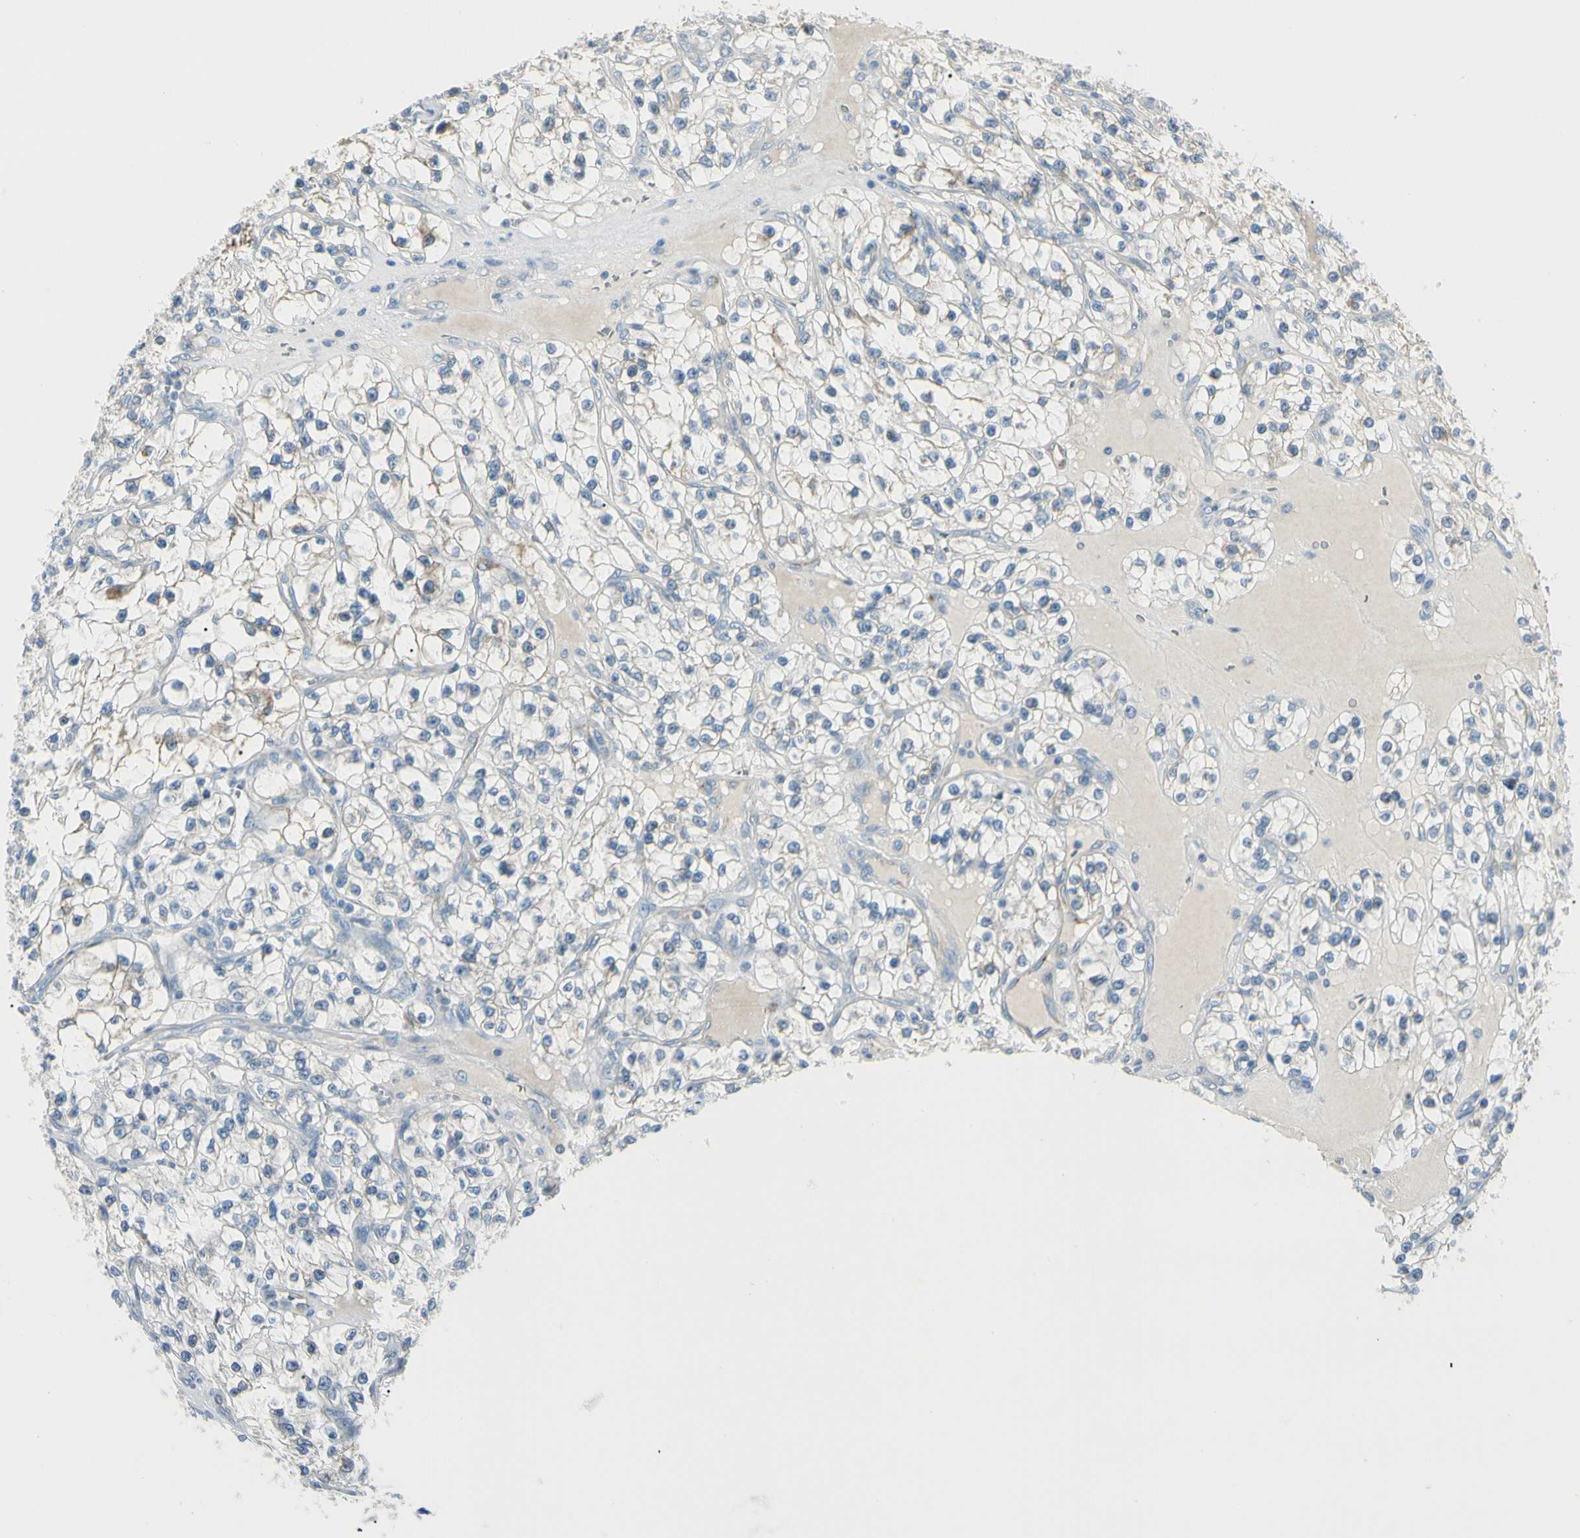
{"staining": {"intensity": "moderate", "quantity": "<25%", "location": "cytoplasmic/membranous"}, "tissue": "renal cancer", "cell_type": "Tumor cells", "image_type": "cancer", "snomed": [{"axis": "morphology", "description": "Adenocarcinoma, NOS"}, {"axis": "topography", "description": "Kidney"}], "caption": "DAB immunohistochemical staining of human renal adenocarcinoma shows moderate cytoplasmic/membranous protein expression in approximately <25% of tumor cells. The staining was performed using DAB to visualize the protein expression in brown, while the nuclei were stained in blue with hematoxylin (Magnification: 20x).", "gene": "SLC6A15", "patient": {"sex": "female", "age": 57}}